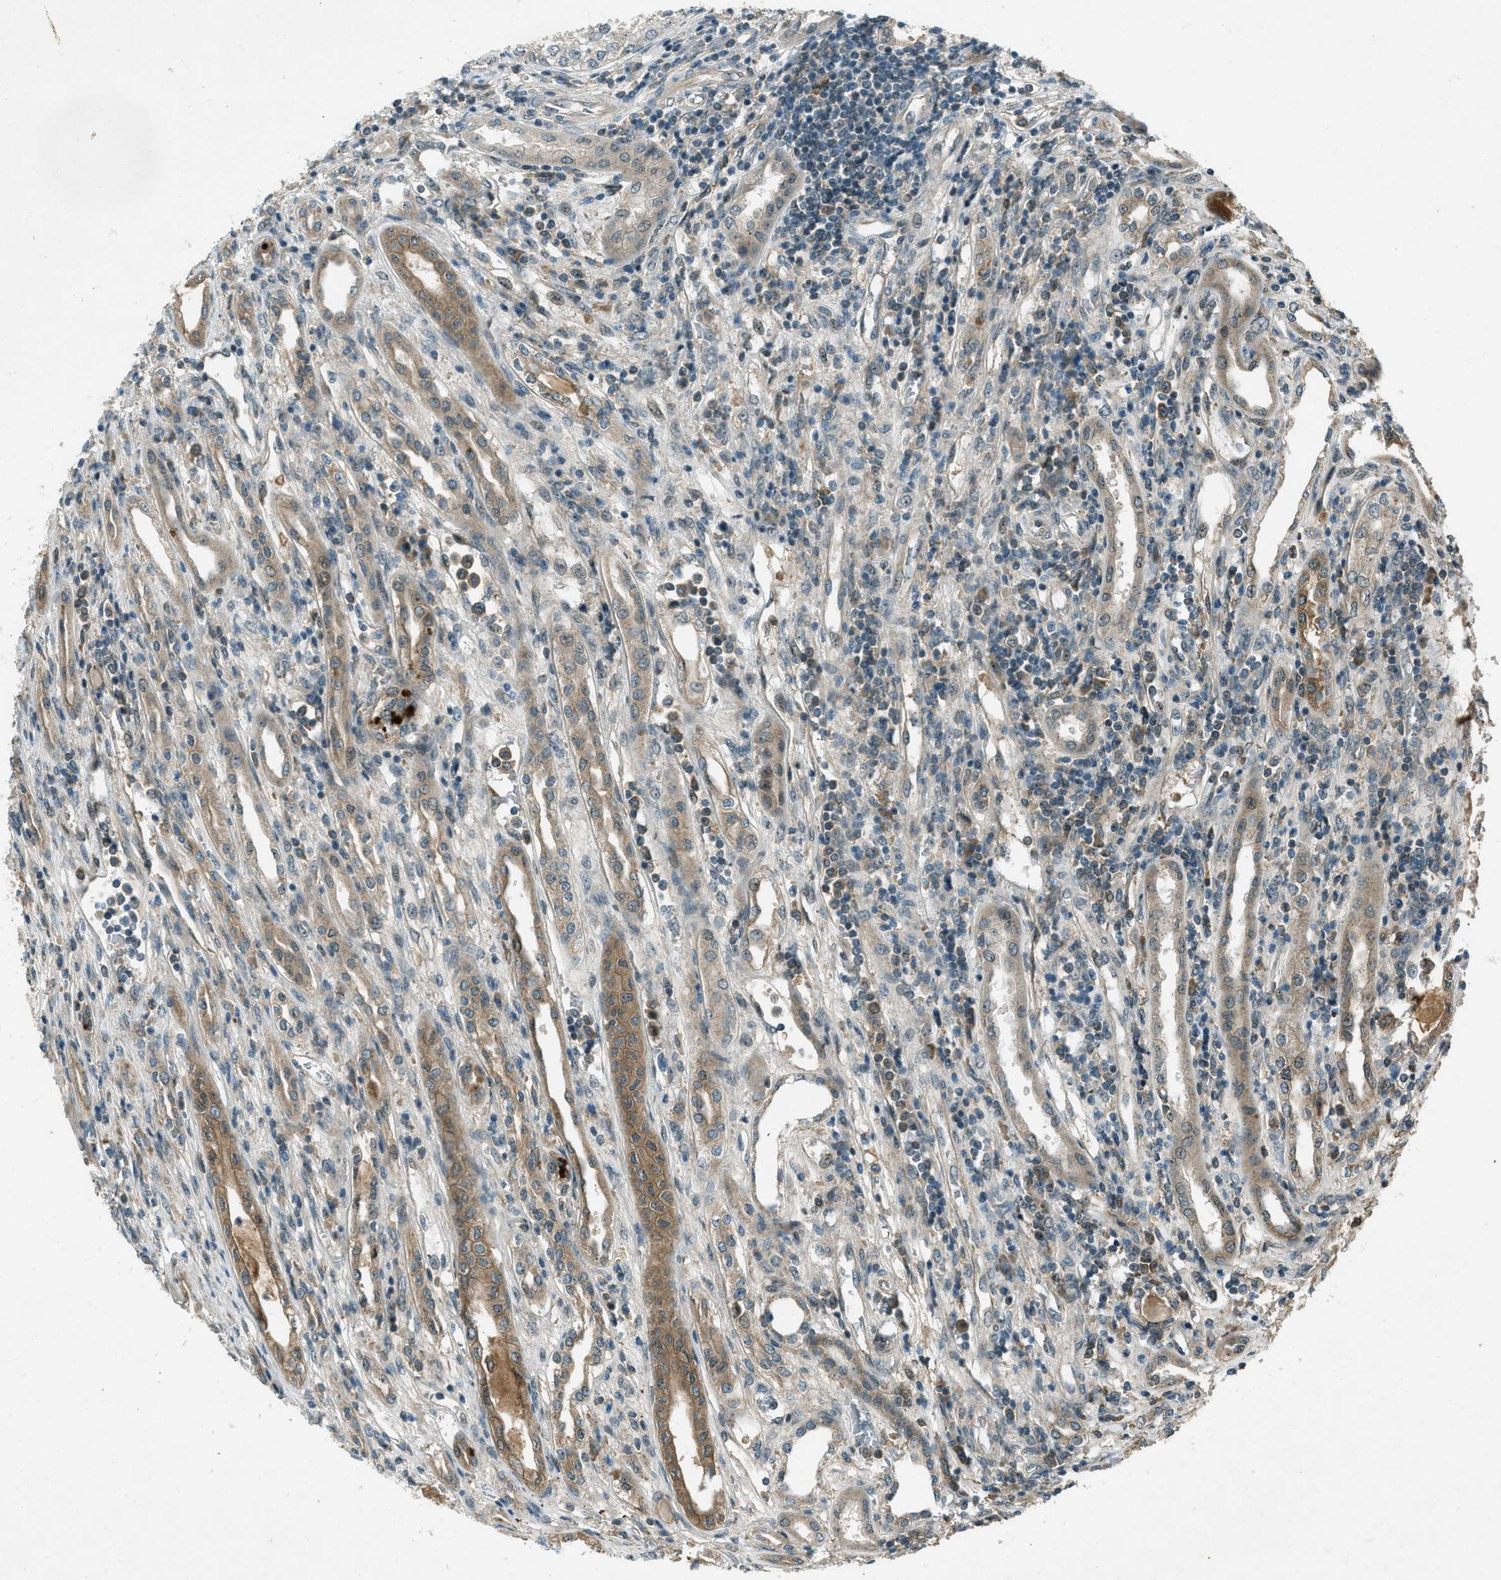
{"staining": {"intensity": "weak", "quantity": "25%-75%", "location": "cytoplasmic/membranous"}, "tissue": "renal cancer", "cell_type": "Tumor cells", "image_type": "cancer", "snomed": [{"axis": "morphology", "description": "Adenocarcinoma, NOS"}, {"axis": "topography", "description": "Kidney"}], "caption": "Immunohistochemical staining of human adenocarcinoma (renal) displays weak cytoplasmic/membranous protein expression in about 25%-75% of tumor cells. The protein is shown in brown color, while the nuclei are stained blue.", "gene": "STK11", "patient": {"sex": "female", "age": 54}}